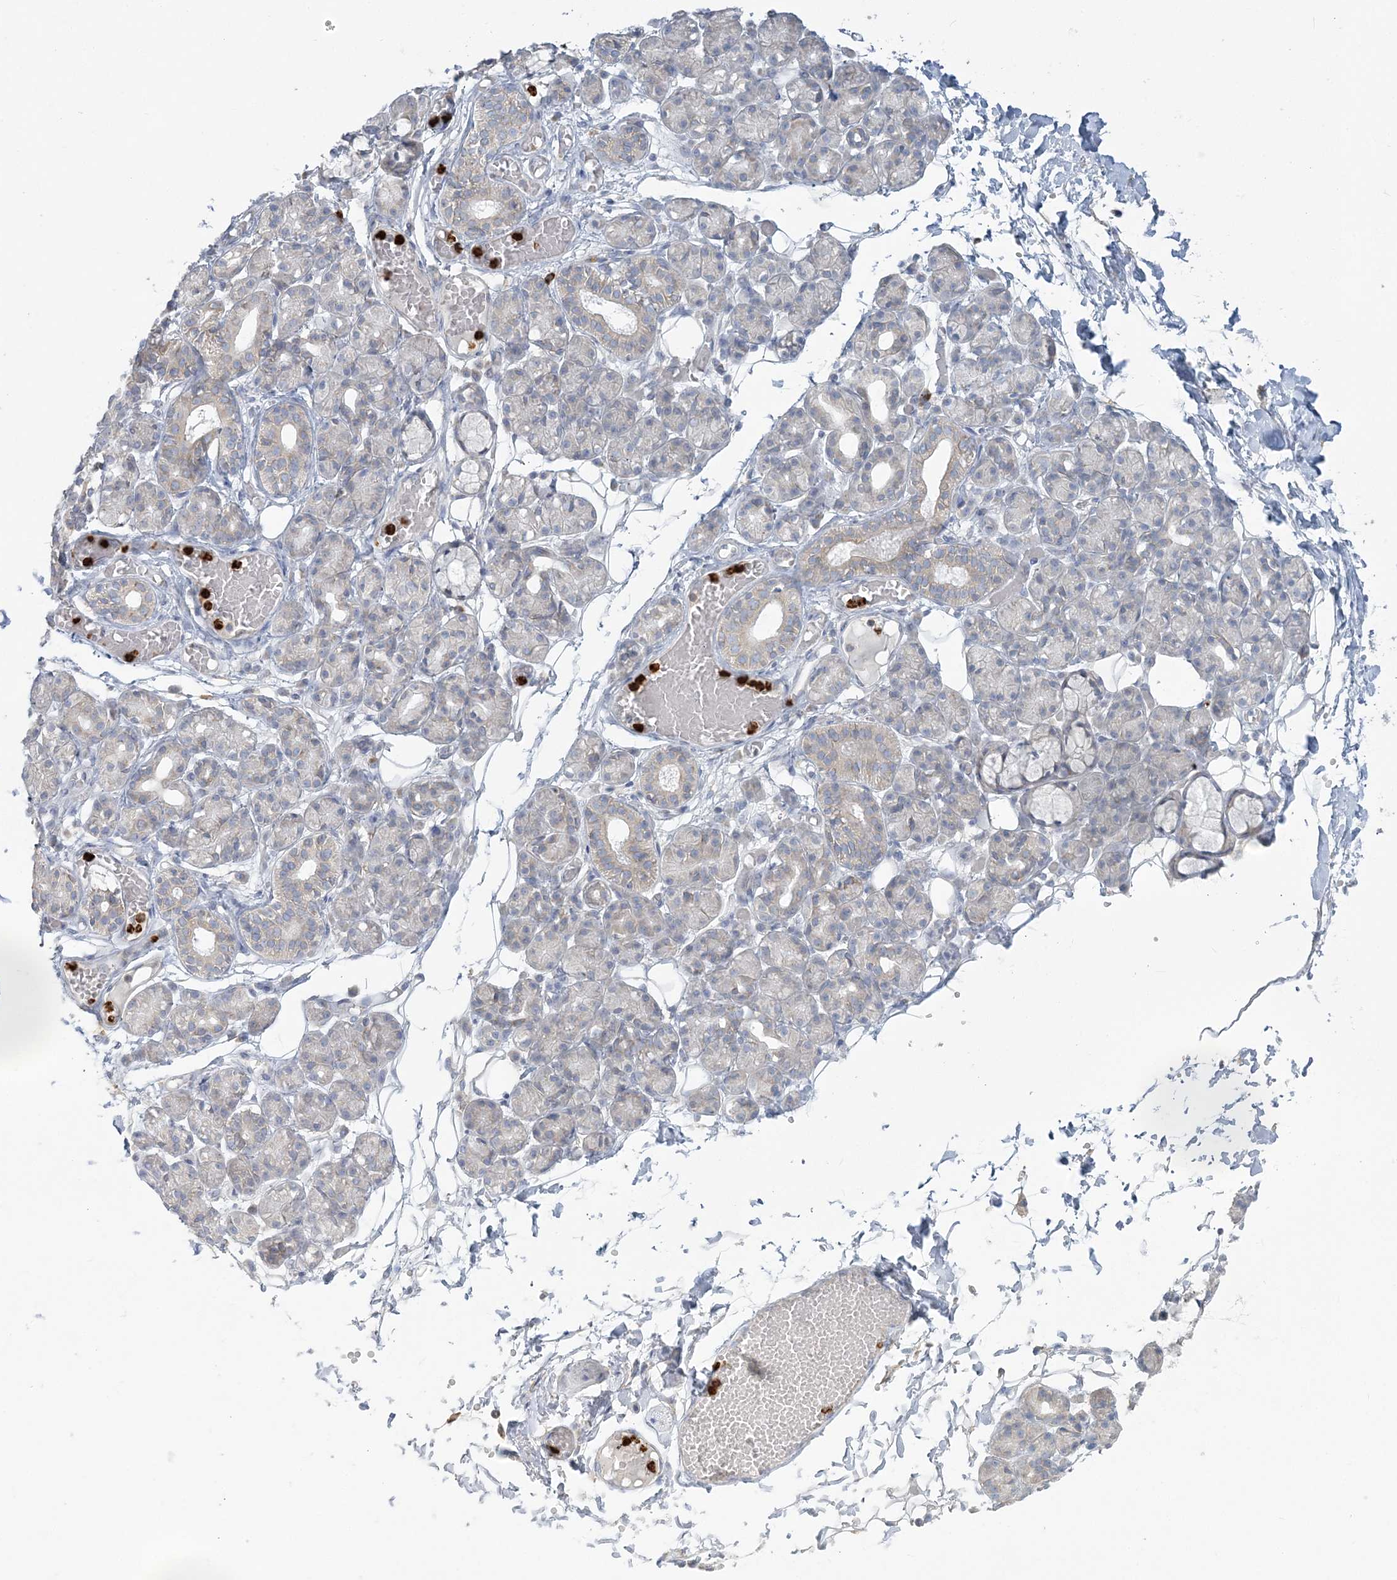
{"staining": {"intensity": "weak", "quantity": "<25%", "location": "cytoplasmic/membranous"}, "tissue": "salivary gland", "cell_type": "Glandular cells", "image_type": "normal", "snomed": [{"axis": "morphology", "description": "Normal tissue, NOS"}, {"axis": "topography", "description": "Salivary gland"}], "caption": "The immunohistochemistry micrograph has no significant positivity in glandular cells of salivary gland.", "gene": "CCNJ", "patient": {"sex": "male", "age": 63}}